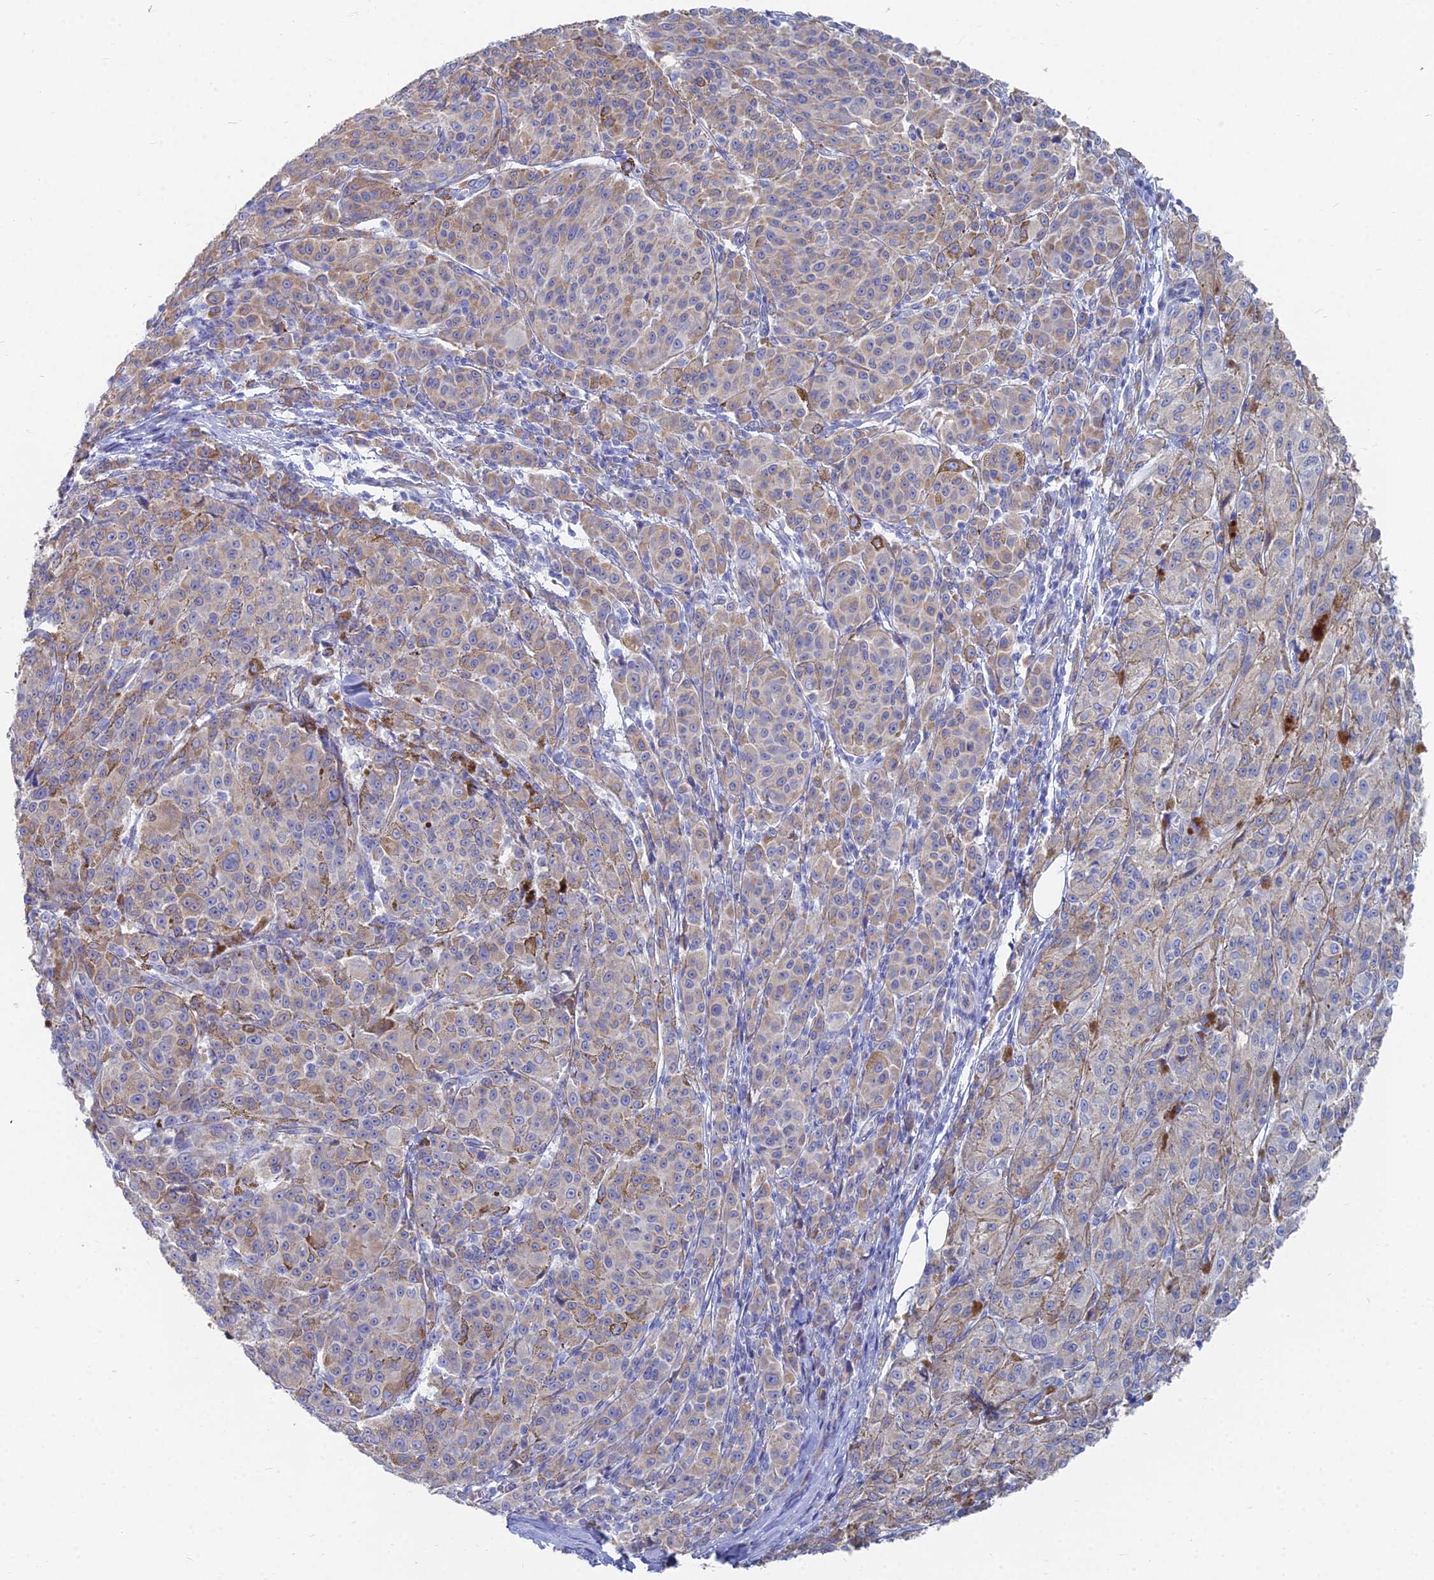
{"staining": {"intensity": "weak", "quantity": "25%-75%", "location": "cytoplasmic/membranous"}, "tissue": "melanoma", "cell_type": "Tumor cells", "image_type": "cancer", "snomed": [{"axis": "morphology", "description": "Malignant melanoma, NOS"}, {"axis": "topography", "description": "Skin"}], "caption": "Tumor cells show weak cytoplasmic/membranous positivity in approximately 25%-75% of cells in melanoma. The staining was performed using DAB (3,3'-diaminobenzidine) to visualize the protein expression in brown, while the nuclei were stained in blue with hematoxylin (Magnification: 20x).", "gene": "TNNT3", "patient": {"sex": "female", "age": 52}}